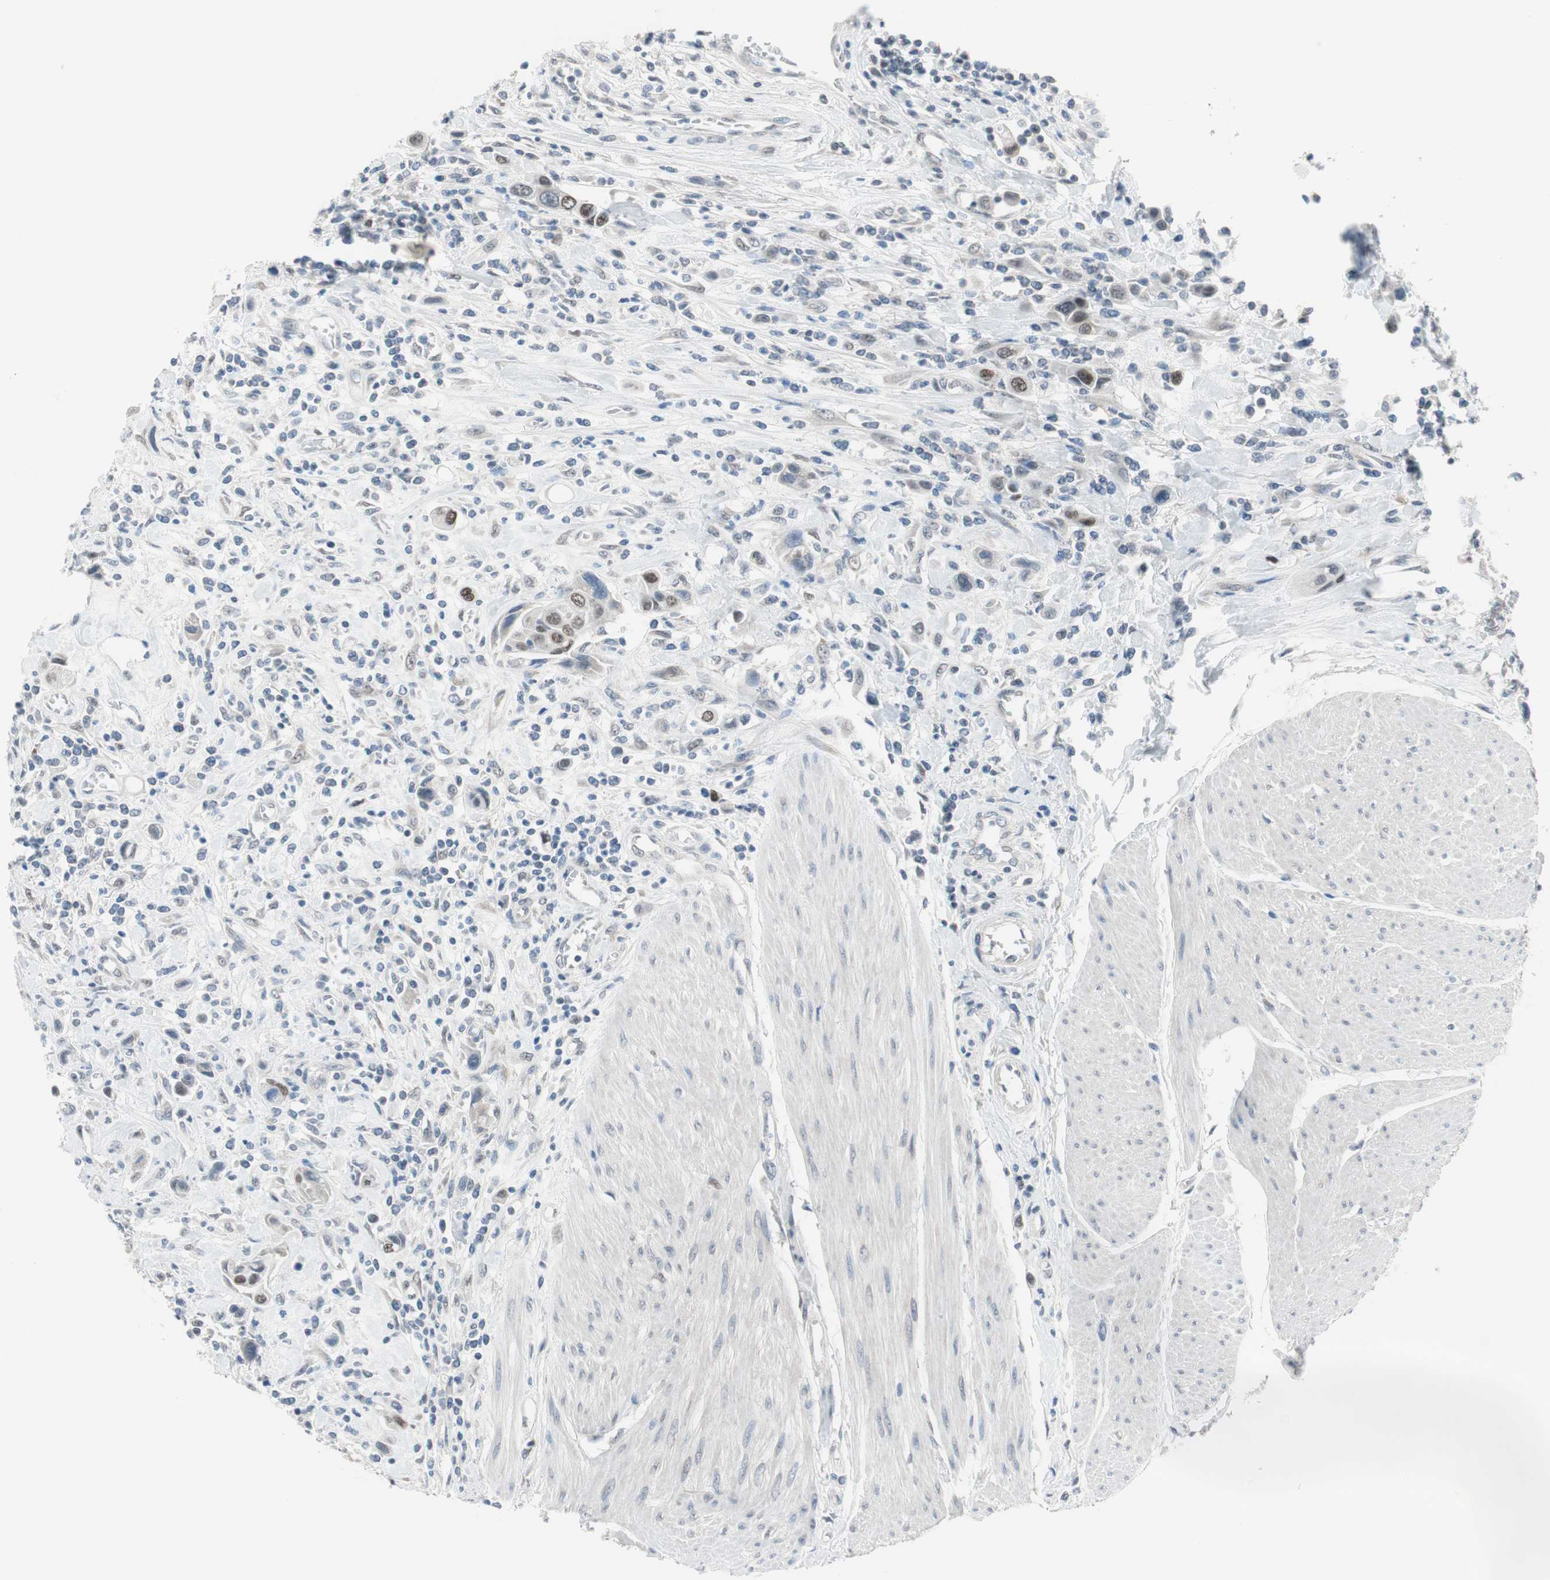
{"staining": {"intensity": "weak", "quantity": "<25%", "location": "nuclear"}, "tissue": "urothelial cancer", "cell_type": "Tumor cells", "image_type": "cancer", "snomed": [{"axis": "morphology", "description": "Urothelial carcinoma, High grade"}, {"axis": "topography", "description": "Urinary bladder"}], "caption": "High power microscopy histopathology image of an immunohistochemistry (IHC) histopathology image of urothelial carcinoma (high-grade), revealing no significant staining in tumor cells. (DAB immunohistochemistry (IHC), high magnification).", "gene": "GRHL1", "patient": {"sex": "male", "age": 50}}